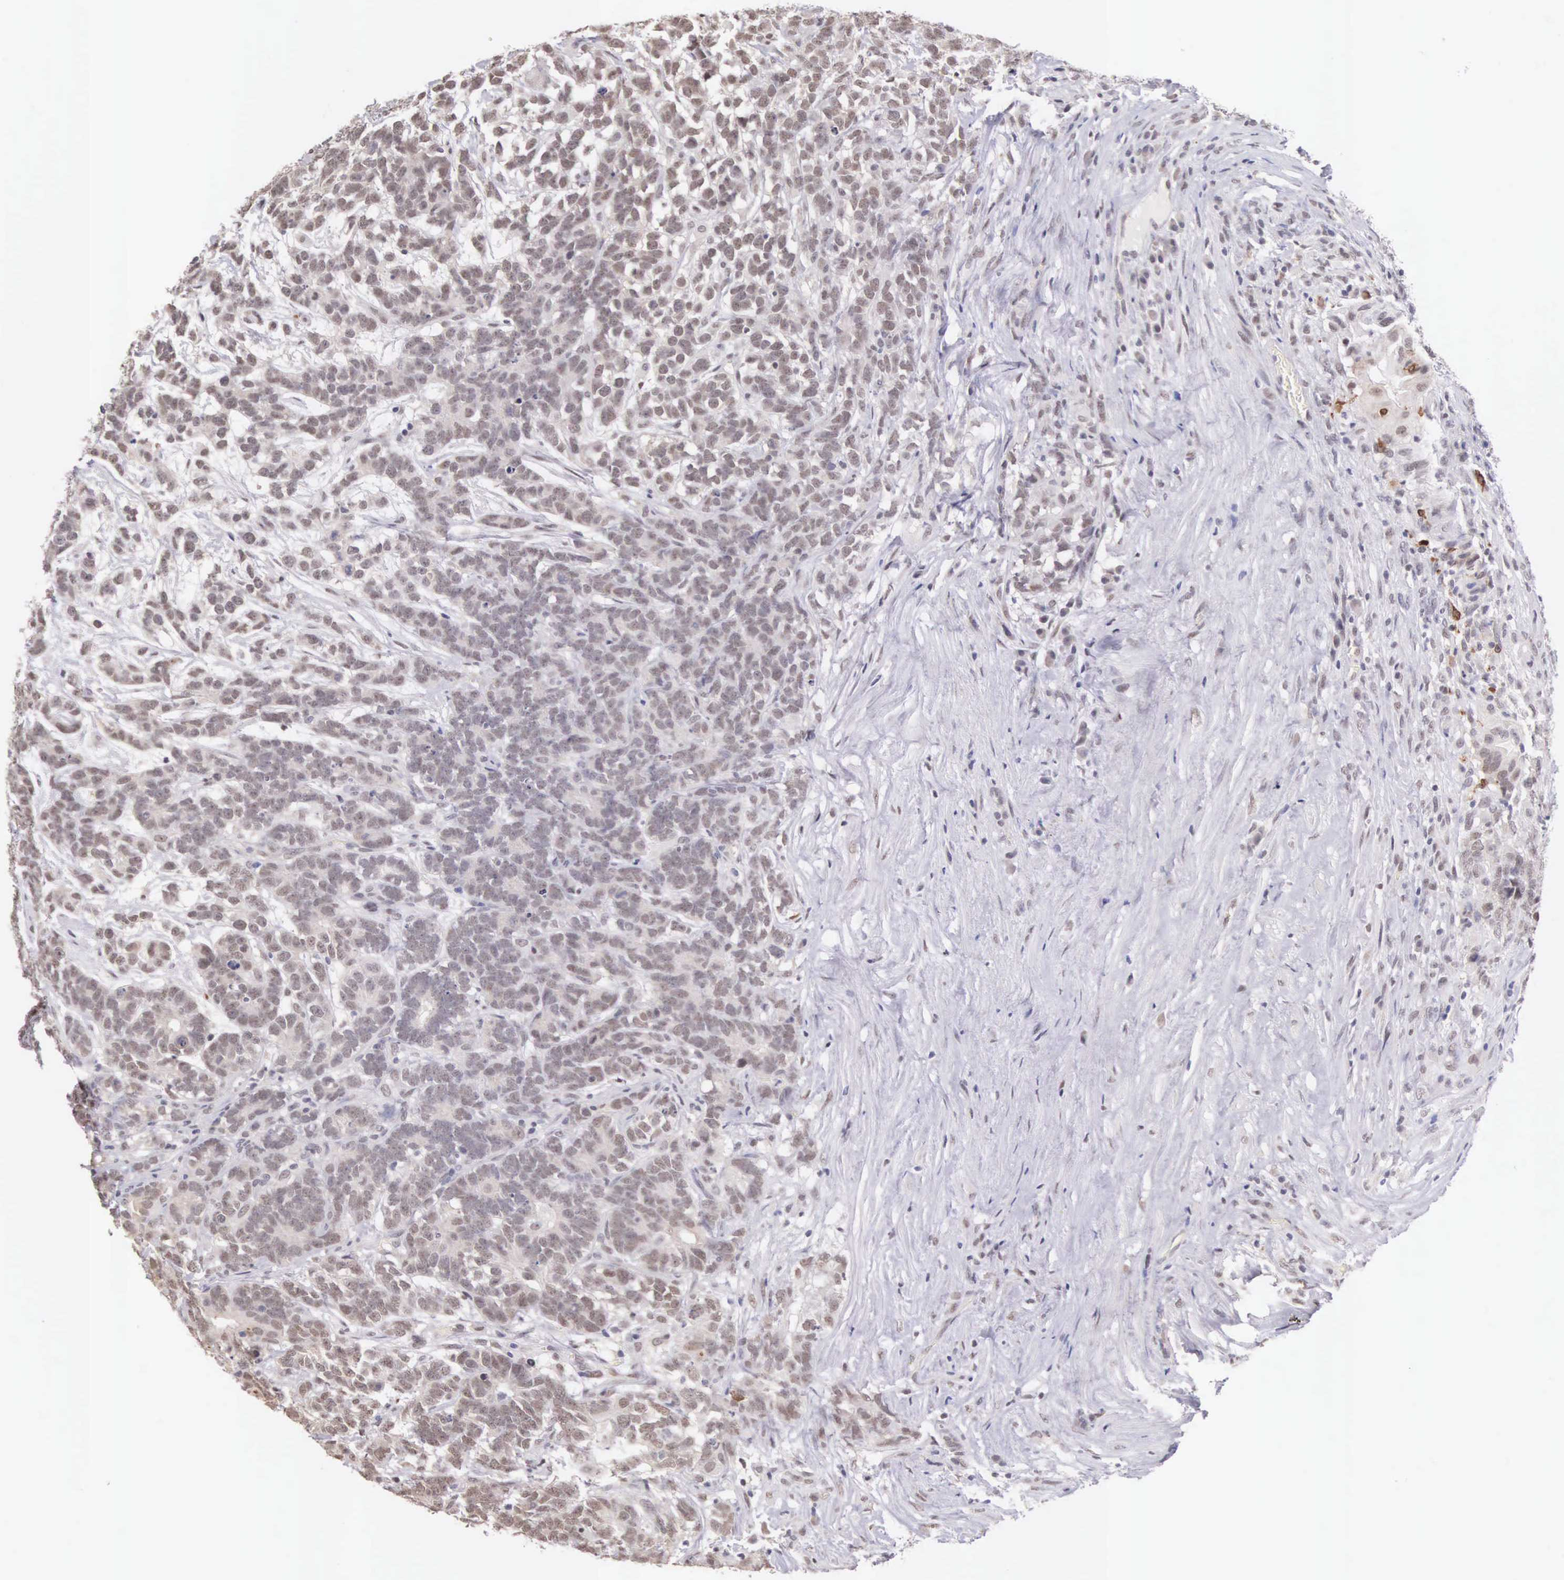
{"staining": {"intensity": "weak", "quantity": "<25%", "location": "nuclear"}, "tissue": "testis cancer", "cell_type": "Tumor cells", "image_type": "cancer", "snomed": [{"axis": "morphology", "description": "Carcinoma, Embryonal, NOS"}, {"axis": "topography", "description": "Testis"}], "caption": "Human testis embryonal carcinoma stained for a protein using IHC exhibits no expression in tumor cells.", "gene": "HMGXB4", "patient": {"sex": "male", "age": 26}}